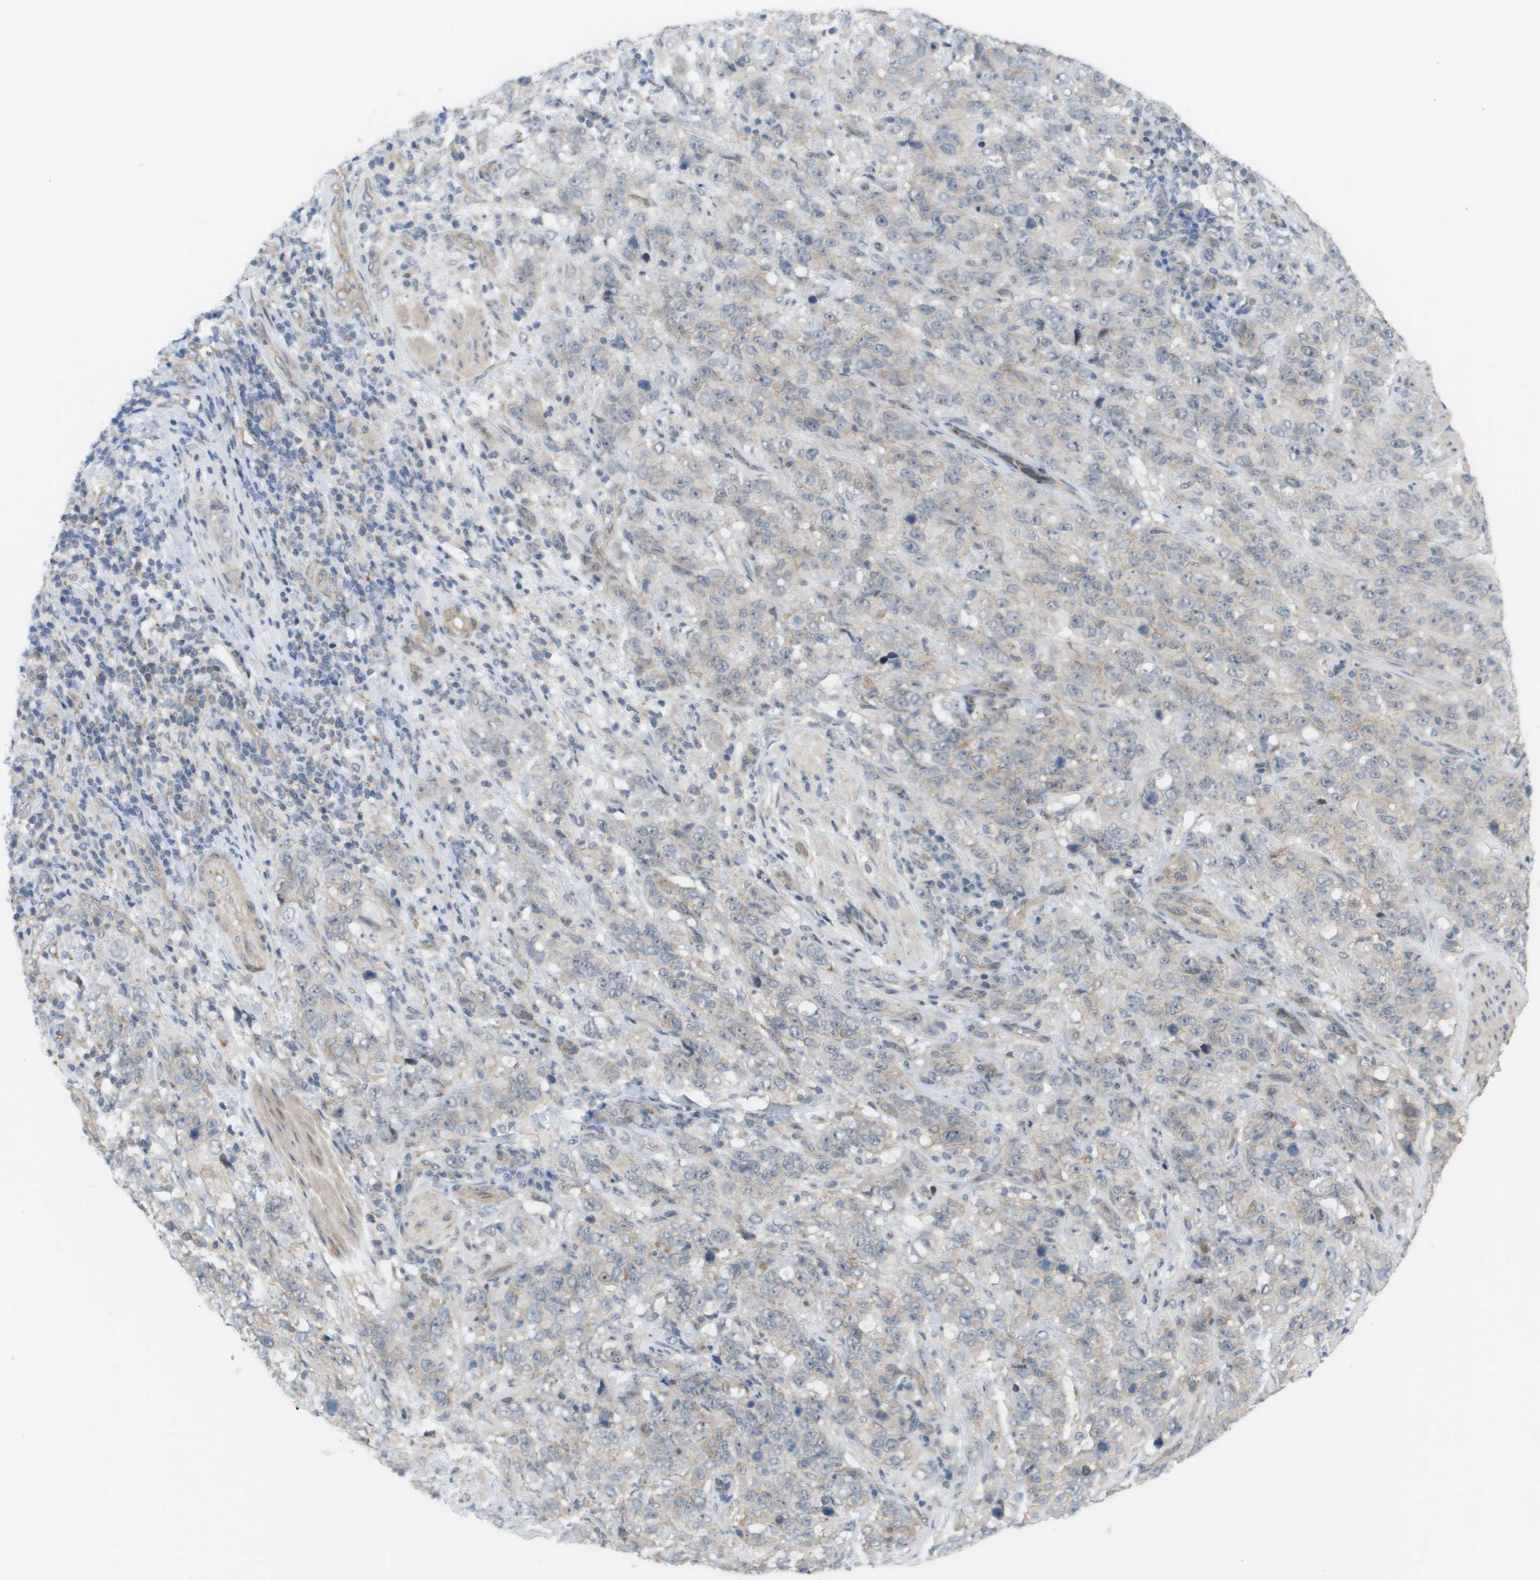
{"staining": {"intensity": "negative", "quantity": "none", "location": "none"}, "tissue": "stomach cancer", "cell_type": "Tumor cells", "image_type": "cancer", "snomed": [{"axis": "morphology", "description": "Adenocarcinoma, NOS"}, {"axis": "topography", "description": "Stomach"}], "caption": "Stomach cancer (adenocarcinoma) was stained to show a protein in brown. There is no significant expression in tumor cells.", "gene": "MTARC2", "patient": {"sex": "male", "age": 48}}